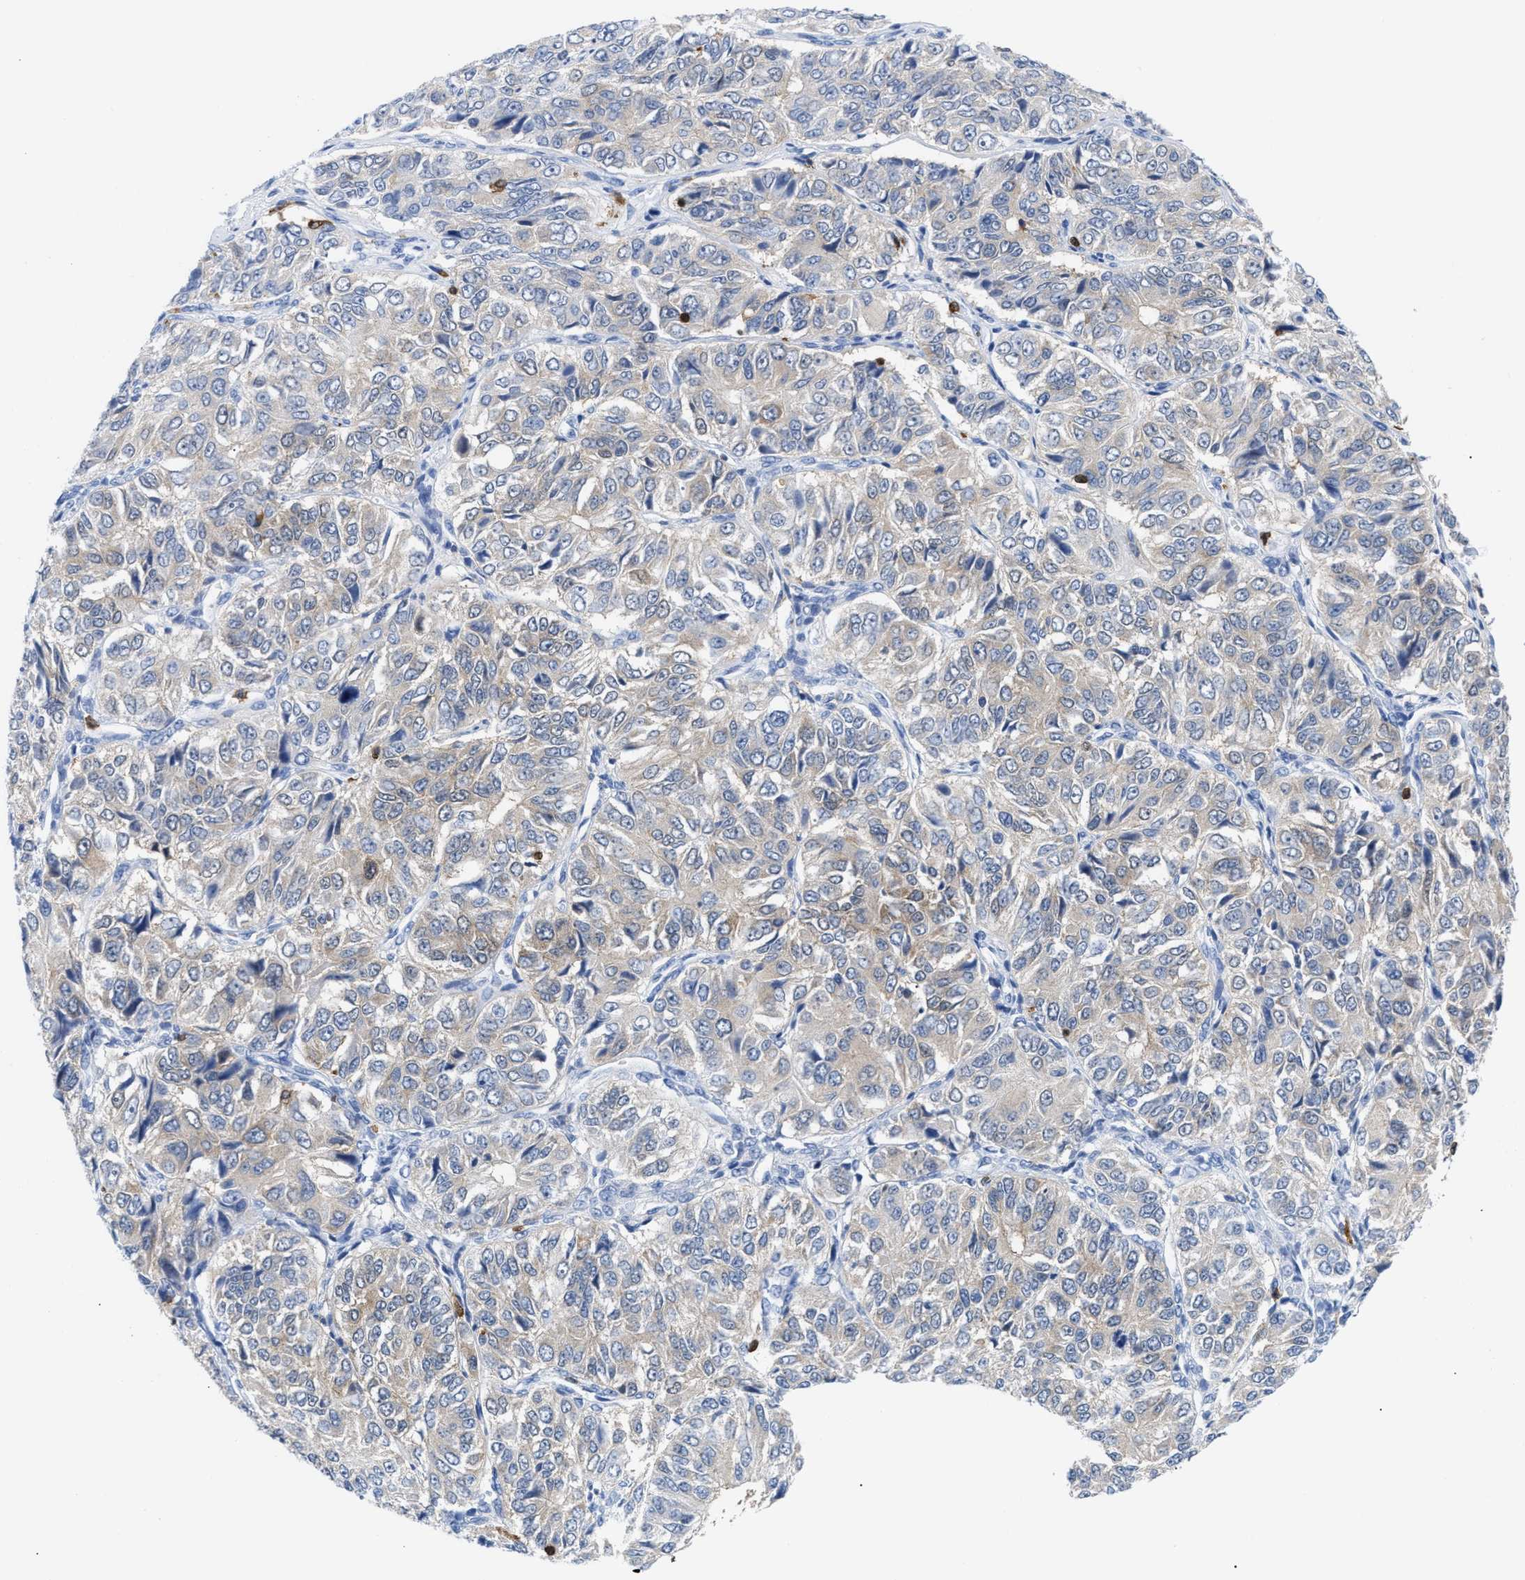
{"staining": {"intensity": "negative", "quantity": "none", "location": "none"}, "tissue": "ovarian cancer", "cell_type": "Tumor cells", "image_type": "cancer", "snomed": [{"axis": "morphology", "description": "Carcinoma, endometroid"}, {"axis": "topography", "description": "Ovary"}], "caption": "An IHC image of ovarian cancer (endometroid carcinoma) is shown. There is no staining in tumor cells of ovarian cancer (endometroid carcinoma).", "gene": "LCP1", "patient": {"sex": "female", "age": 51}}